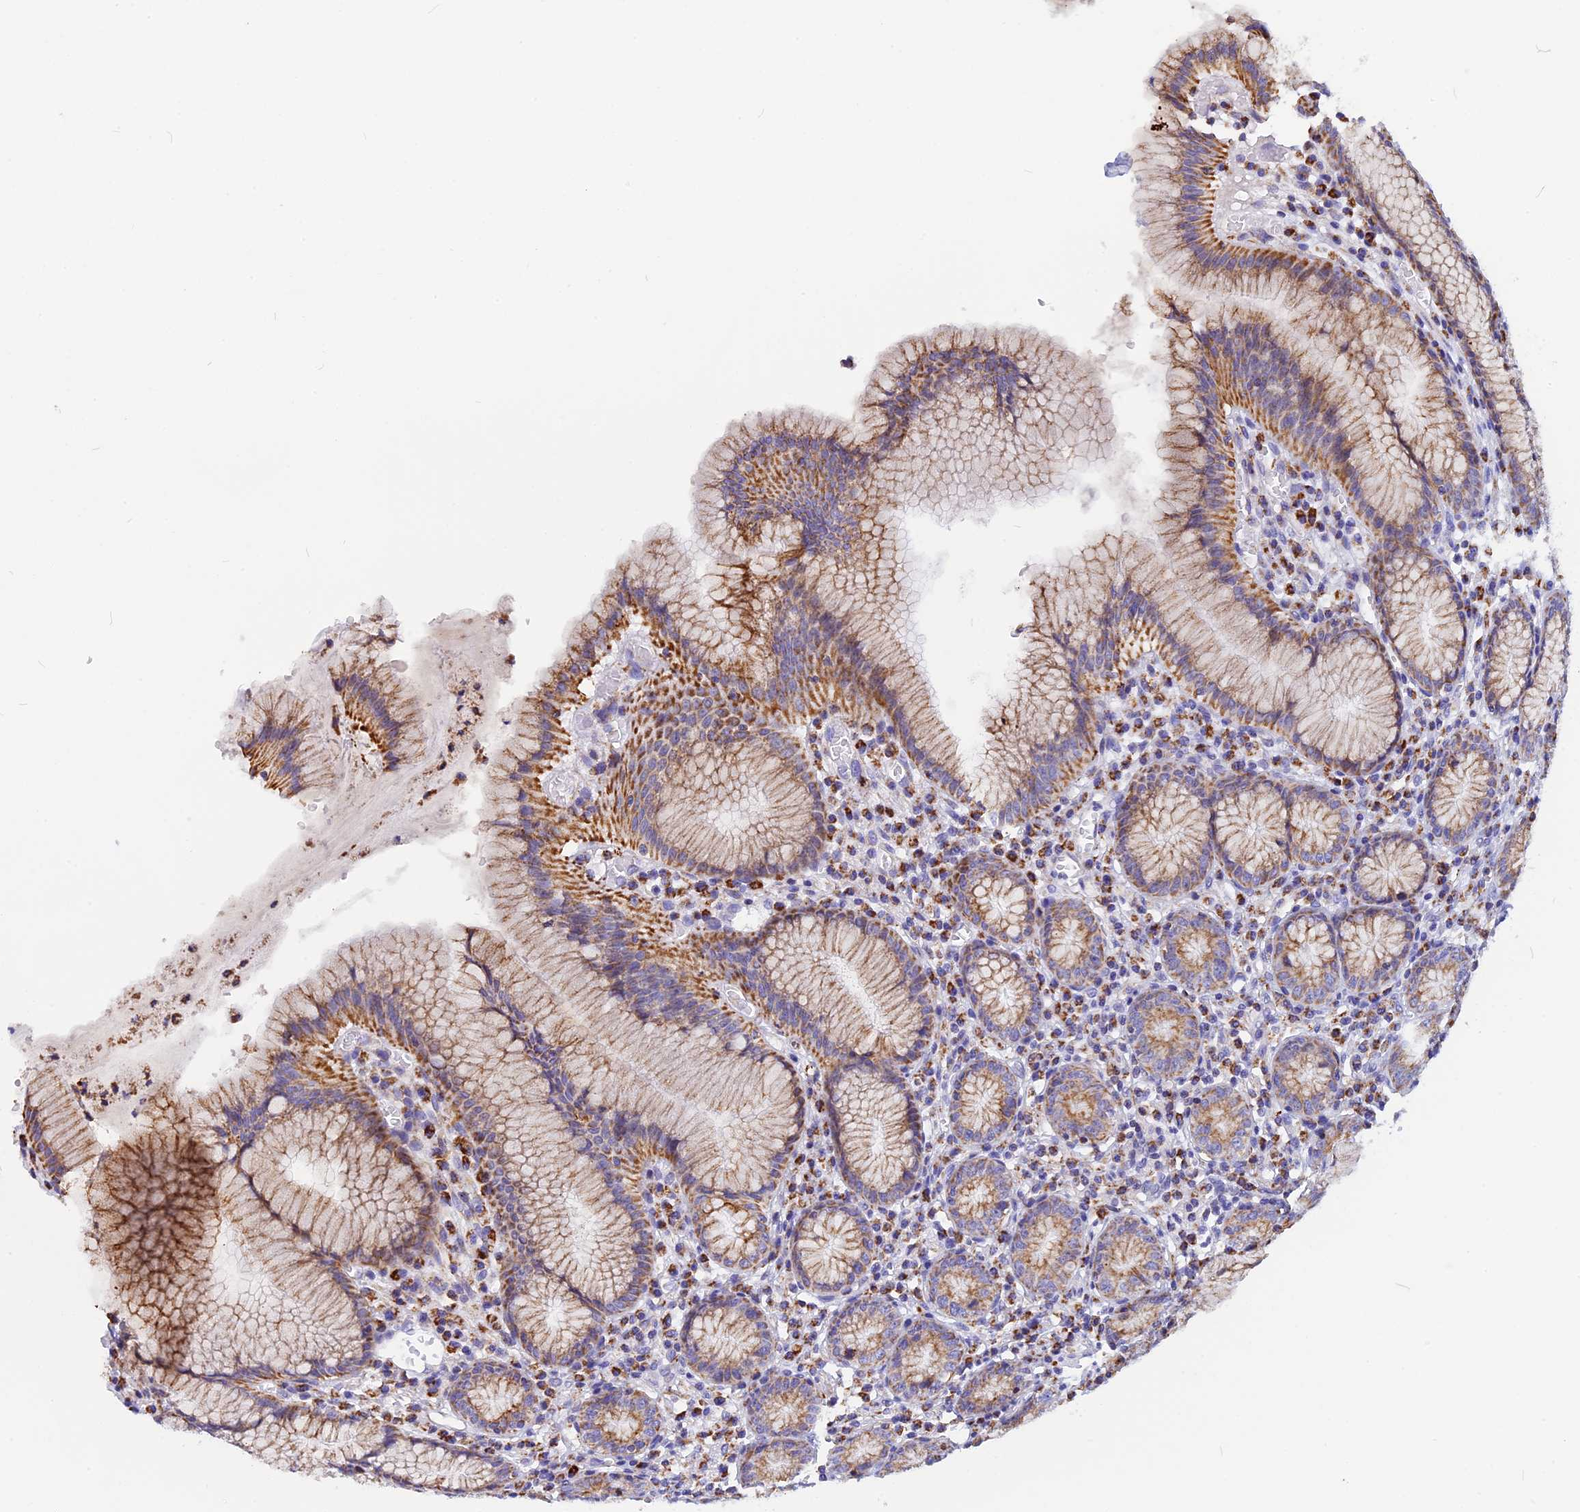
{"staining": {"intensity": "strong", "quantity": ">75%", "location": "cytoplasmic/membranous"}, "tissue": "stomach", "cell_type": "Glandular cells", "image_type": "normal", "snomed": [{"axis": "morphology", "description": "Normal tissue, NOS"}, {"axis": "topography", "description": "Stomach"}], "caption": "Stomach stained with IHC demonstrates strong cytoplasmic/membranous staining in about >75% of glandular cells.", "gene": "VDAC2", "patient": {"sex": "male", "age": 55}}